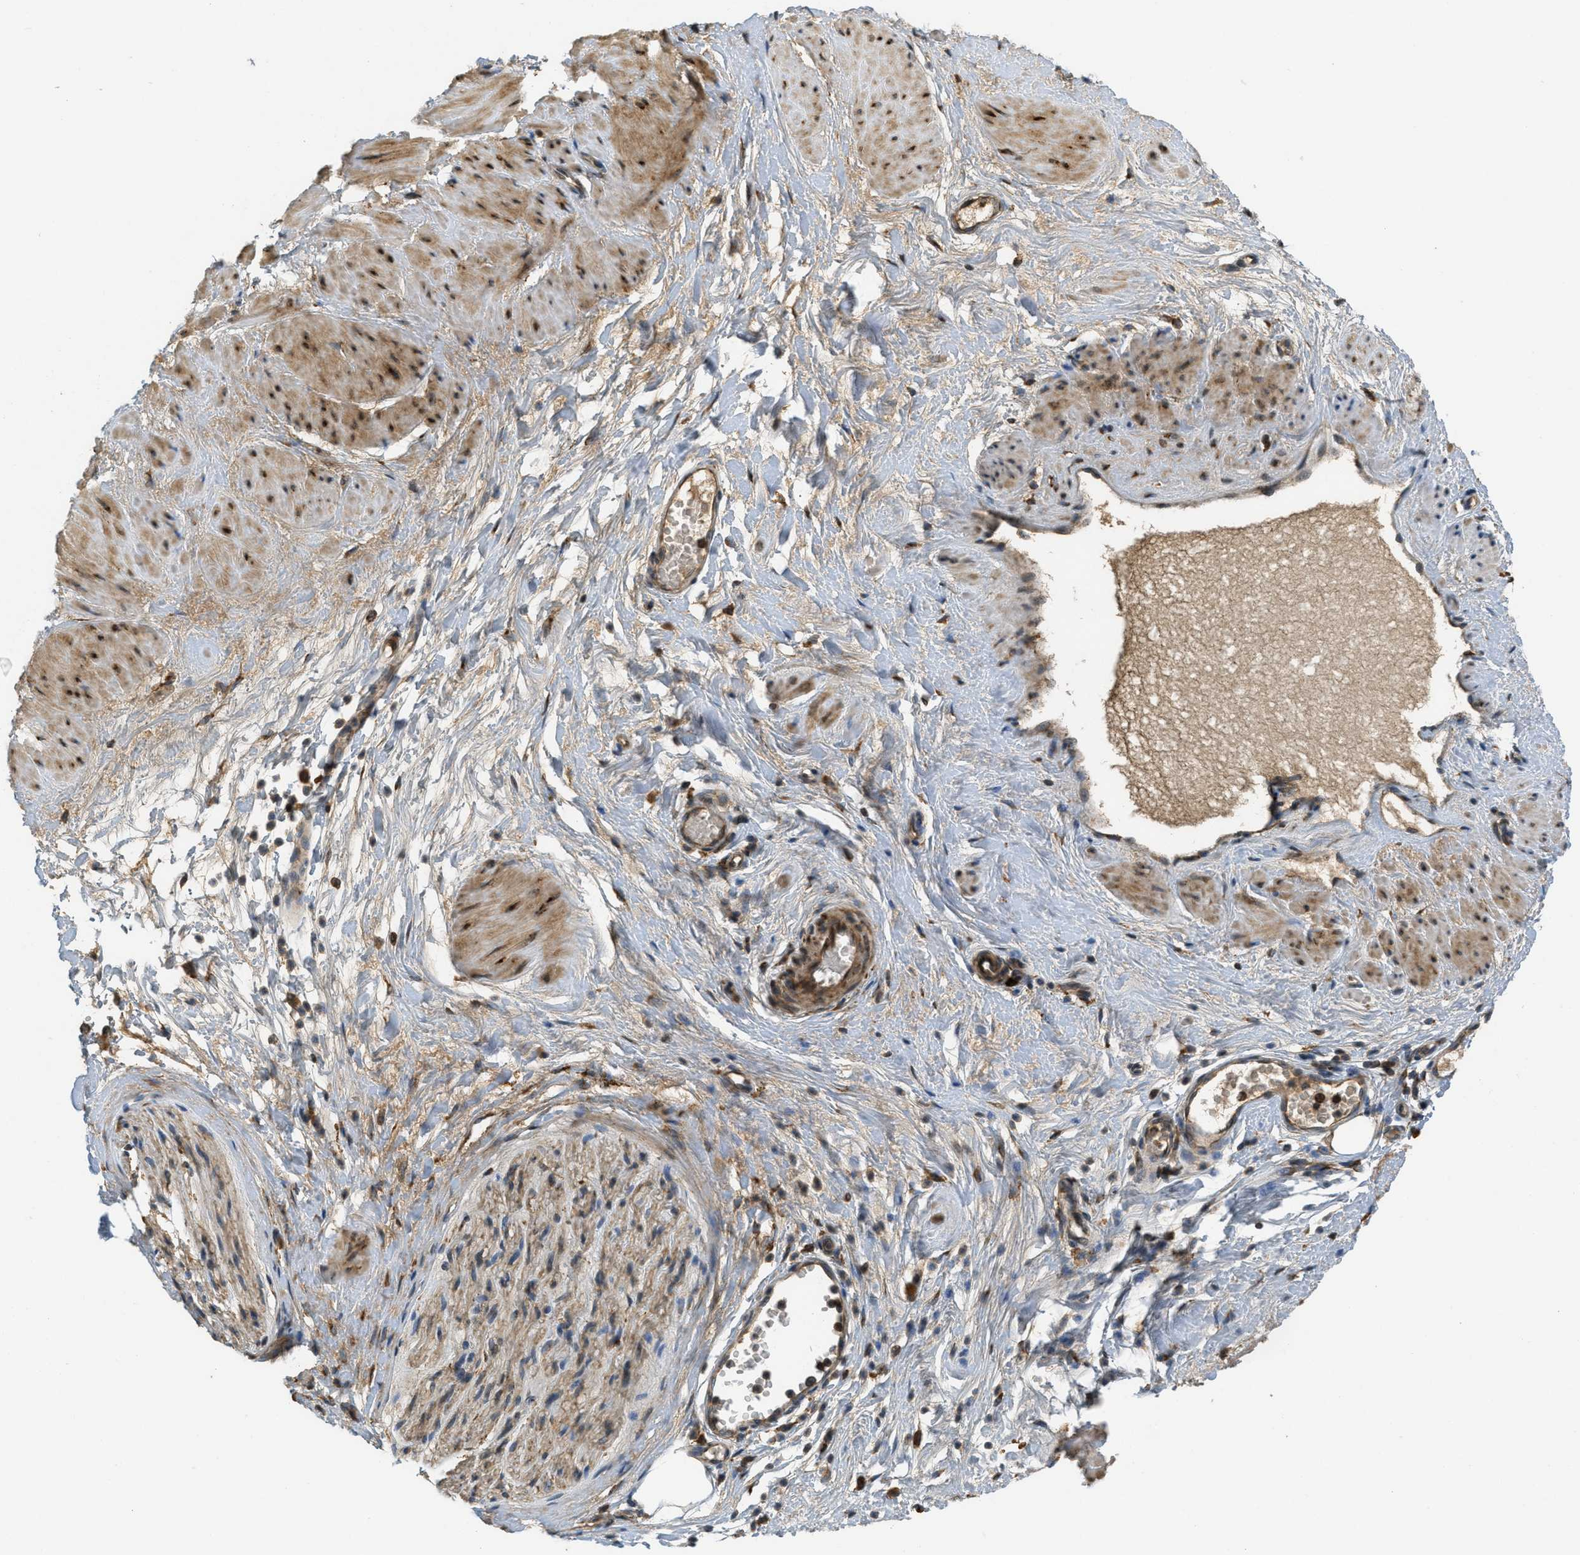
{"staining": {"intensity": "weak", "quantity": "25%-75%", "location": "cytoplasmic/membranous"}, "tissue": "adipose tissue", "cell_type": "Adipocytes", "image_type": "normal", "snomed": [{"axis": "morphology", "description": "Normal tissue, NOS"}, {"axis": "topography", "description": "Soft tissue"}, {"axis": "topography", "description": "Vascular tissue"}], "caption": "Adipocytes reveal weak cytoplasmic/membranous staining in approximately 25%-75% of cells in benign adipose tissue.", "gene": "PCDH18", "patient": {"sex": "female", "age": 35}}